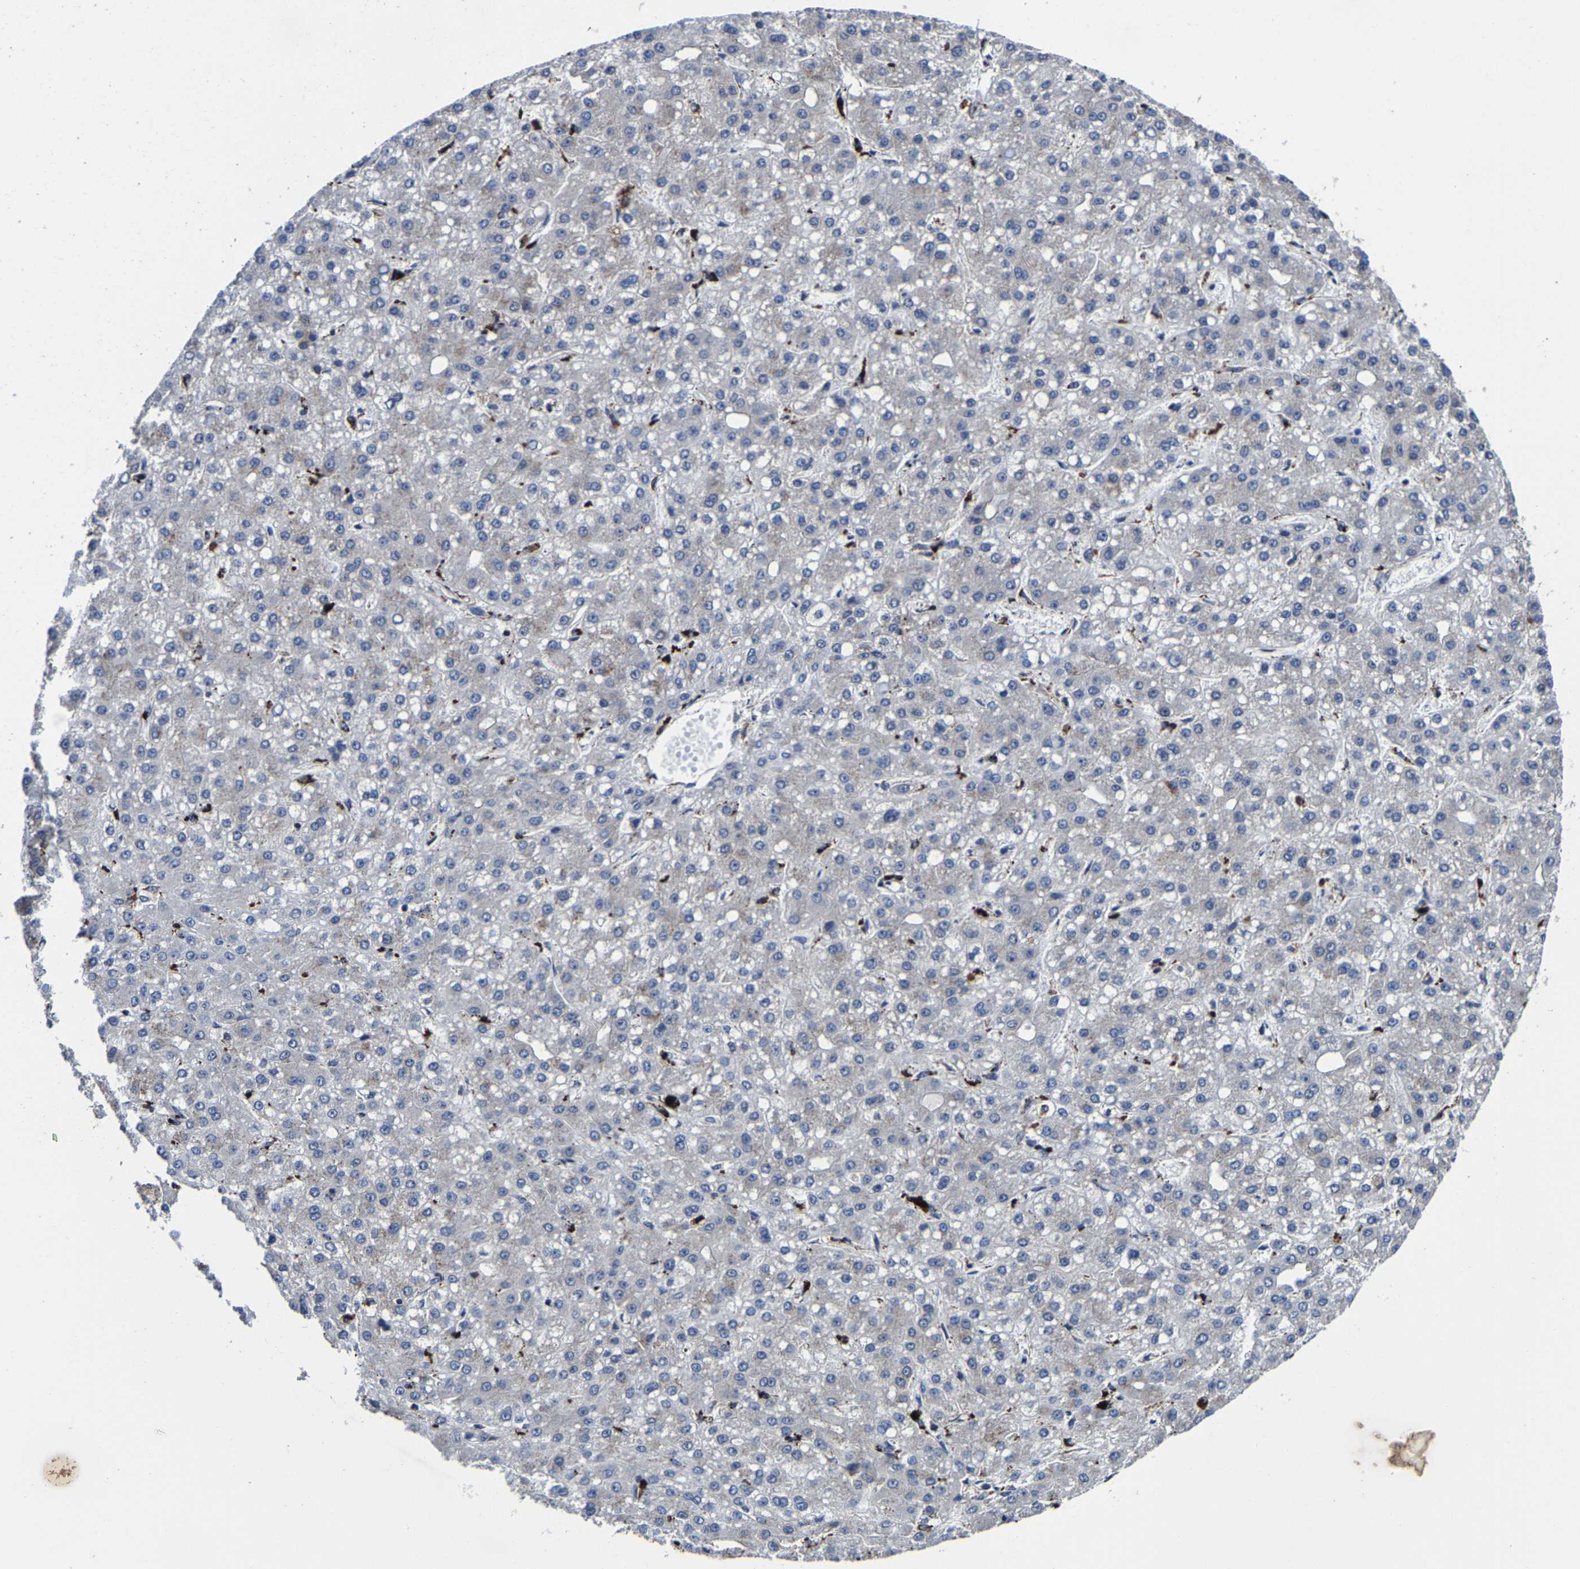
{"staining": {"intensity": "negative", "quantity": "none", "location": "none"}, "tissue": "liver cancer", "cell_type": "Tumor cells", "image_type": "cancer", "snomed": [{"axis": "morphology", "description": "Carcinoma, Hepatocellular, NOS"}, {"axis": "topography", "description": "Liver"}], "caption": "Immunohistochemistry of liver cancer (hepatocellular carcinoma) displays no staining in tumor cells. The staining is performed using DAB brown chromogen with nuclei counter-stained in using hematoxylin.", "gene": "ZCCHC7", "patient": {"sex": "male", "age": 67}}